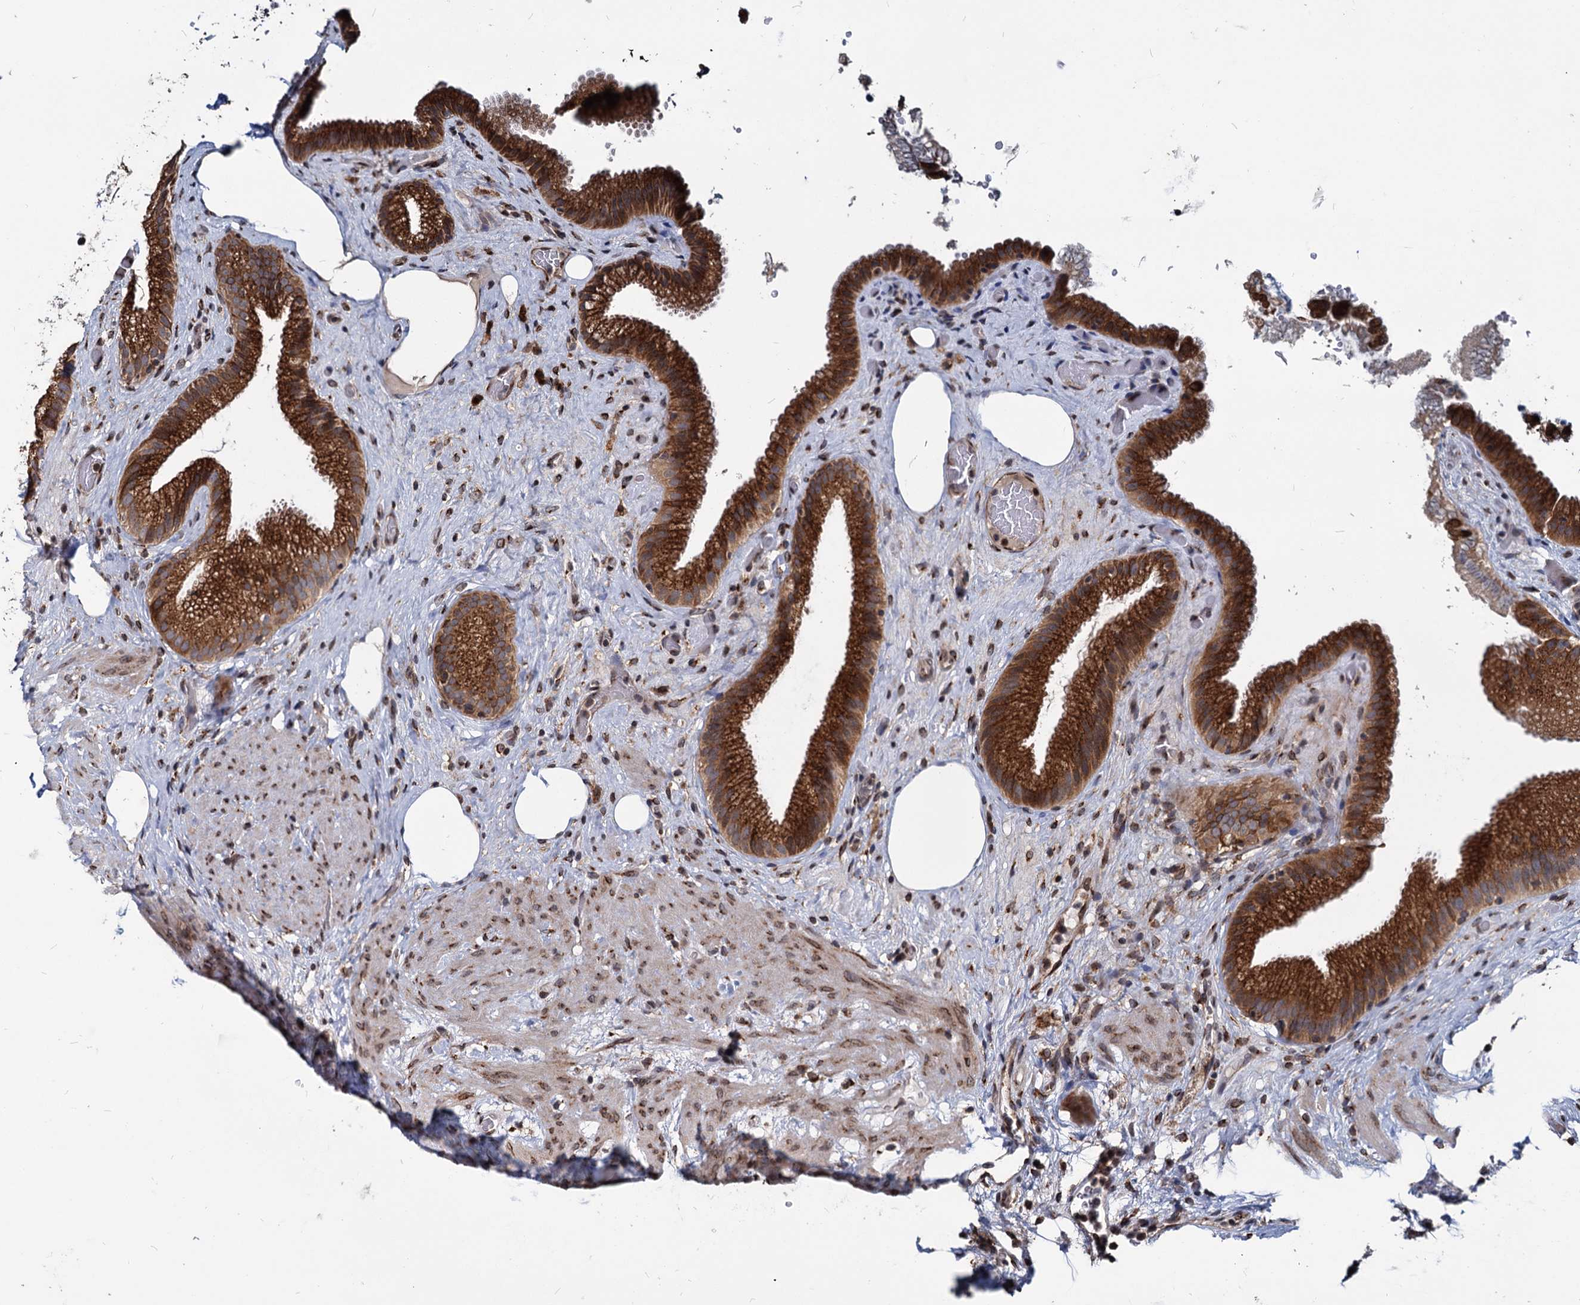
{"staining": {"intensity": "strong", "quantity": ">75%", "location": "cytoplasmic/membranous"}, "tissue": "gallbladder", "cell_type": "Glandular cells", "image_type": "normal", "snomed": [{"axis": "morphology", "description": "Normal tissue, NOS"}, {"axis": "morphology", "description": "Inflammation, NOS"}, {"axis": "topography", "description": "Gallbladder"}], "caption": "Normal gallbladder displays strong cytoplasmic/membranous staining in approximately >75% of glandular cells, visualized by immunohistochemistry. The protein is shown in brown color, while the nuclei are stained blue.", "gene": "SAAL1", "patient": {"sex": "male", "age": 51}}